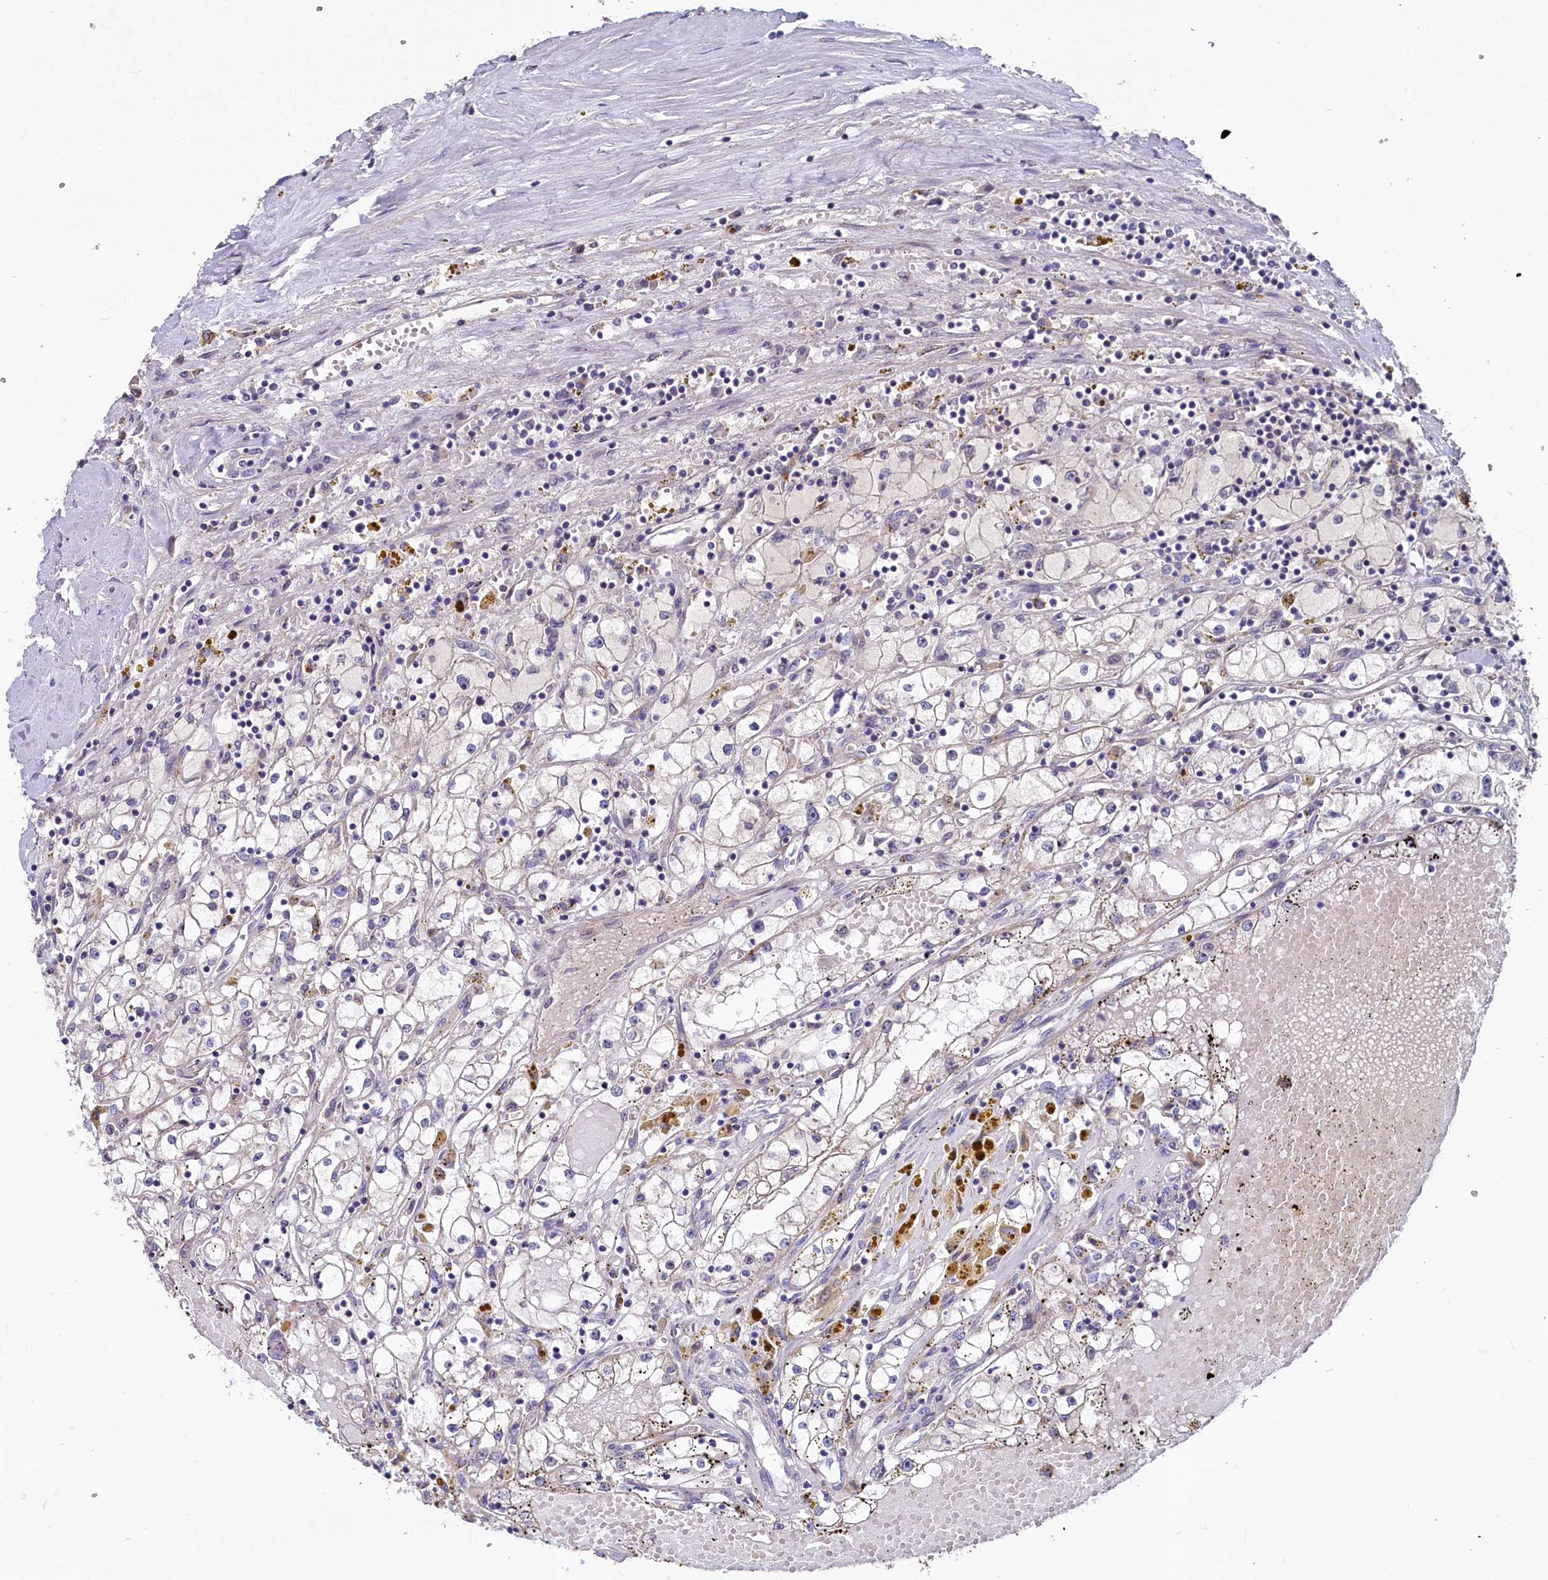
{"staining": {"intensity": "negative", "quantity": "none", "location": "none"}, "tissue": "renal cancer", "cell_type": "Tumor cells", "image_type": "cancer", "snomed": [{"axis": "morphology", "description": "Adenocarcinoma, NOS"}, {"axis": "topography", "description": "Kidney"}], "caption": "Human renal adenocarcinoma stained for a protein using immunohistochemistry reveals no expression in tumor cells.", "gene": "ASXL3", "patient": {"sex": "male", "age": 56}}